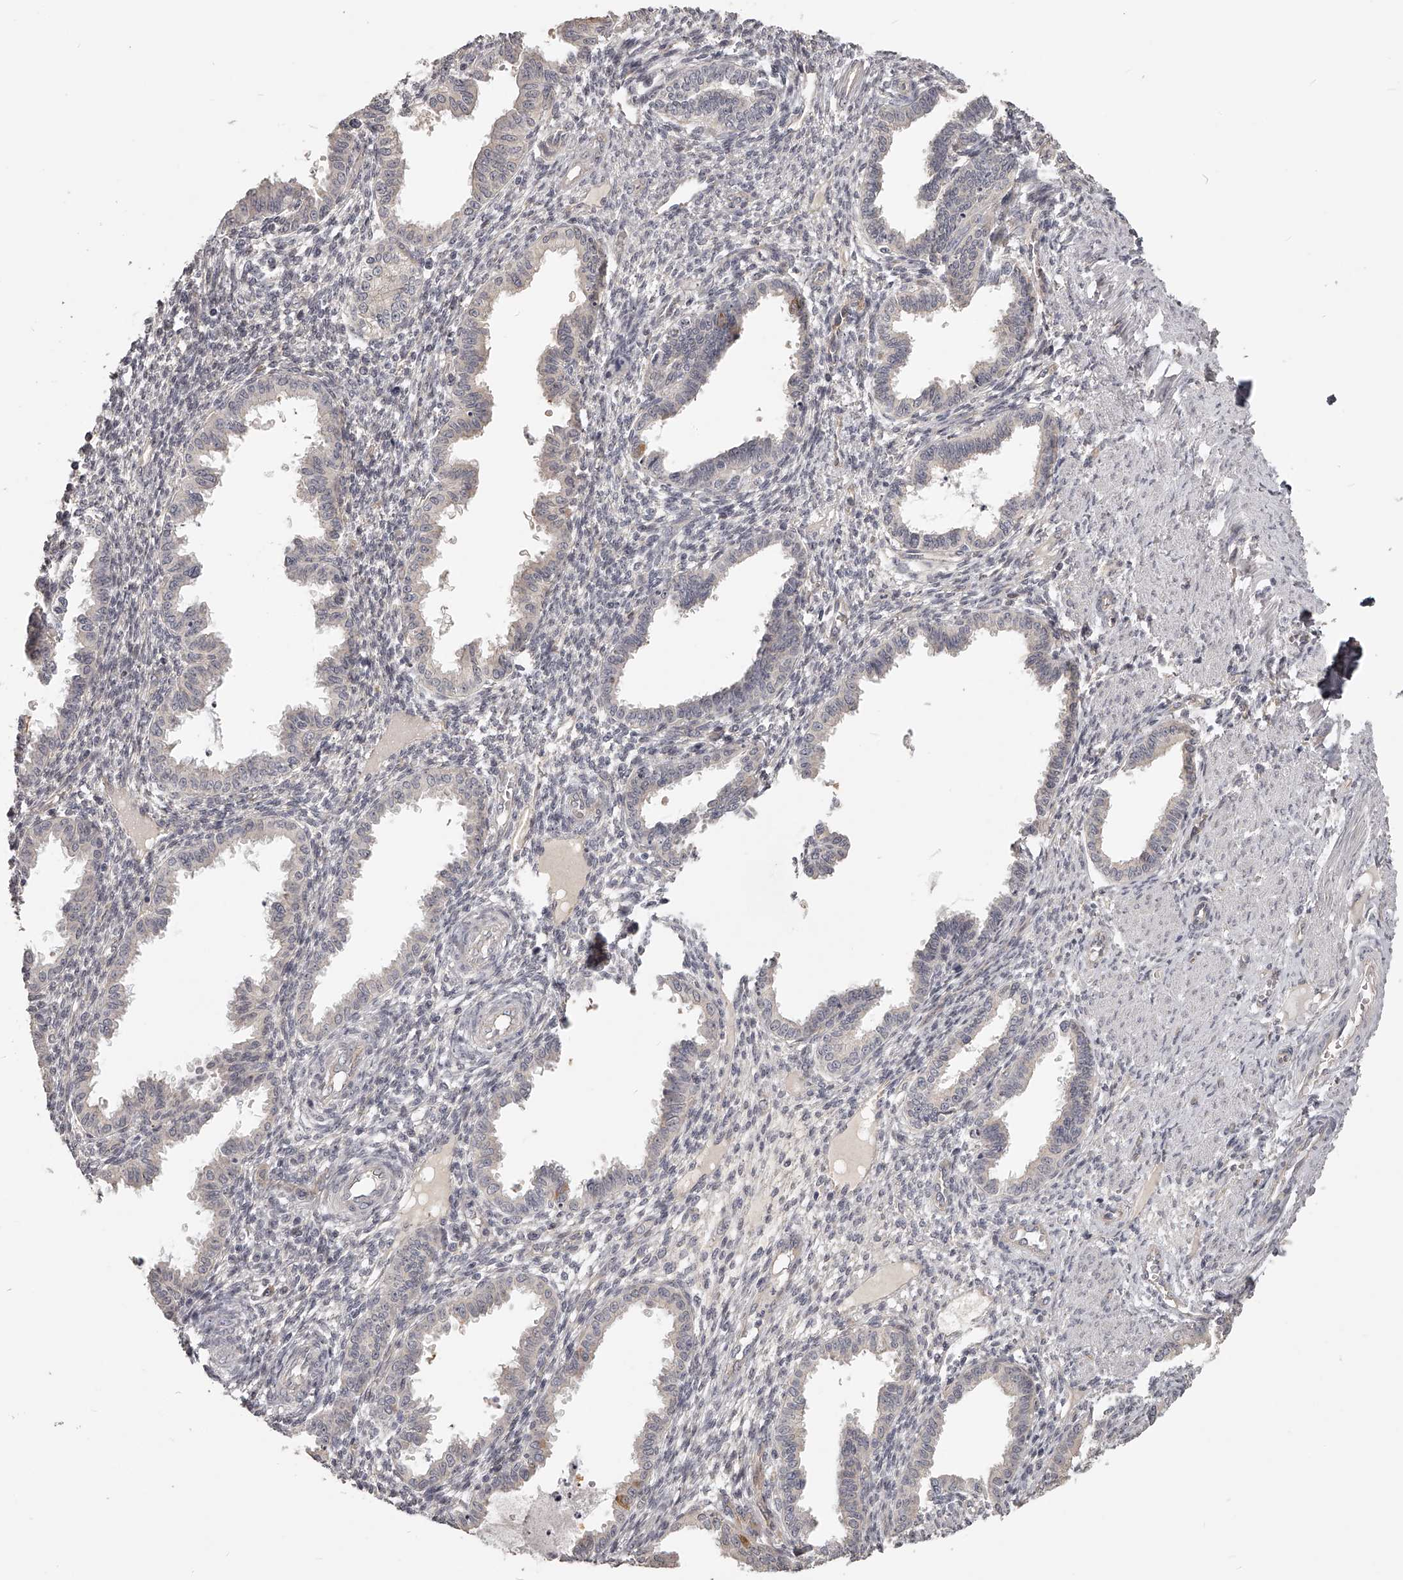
{"staining": {"intensity": "weak", "quantity": "<25%", "location": "nuclear"}, "tissue": "endometrium", "cell_type": "Cells in endometrial stroma", "image_type": "normal", "snomed": [{"axis": "morphology", "description": "Normal tissue, NOS"}, {"axis": "topography", "description": "Endometrium"}], "caption": "IHC of normal endometrium displays no staining in cells in endometrial stroma. The staining was performed using DAB to visualize the protein expression in brown, while the nuclei were stained in blue with hematoxylin (Magnification: 20x).", "gene": "ZNF582", "patient": {"sex": "female", "age": 33}}